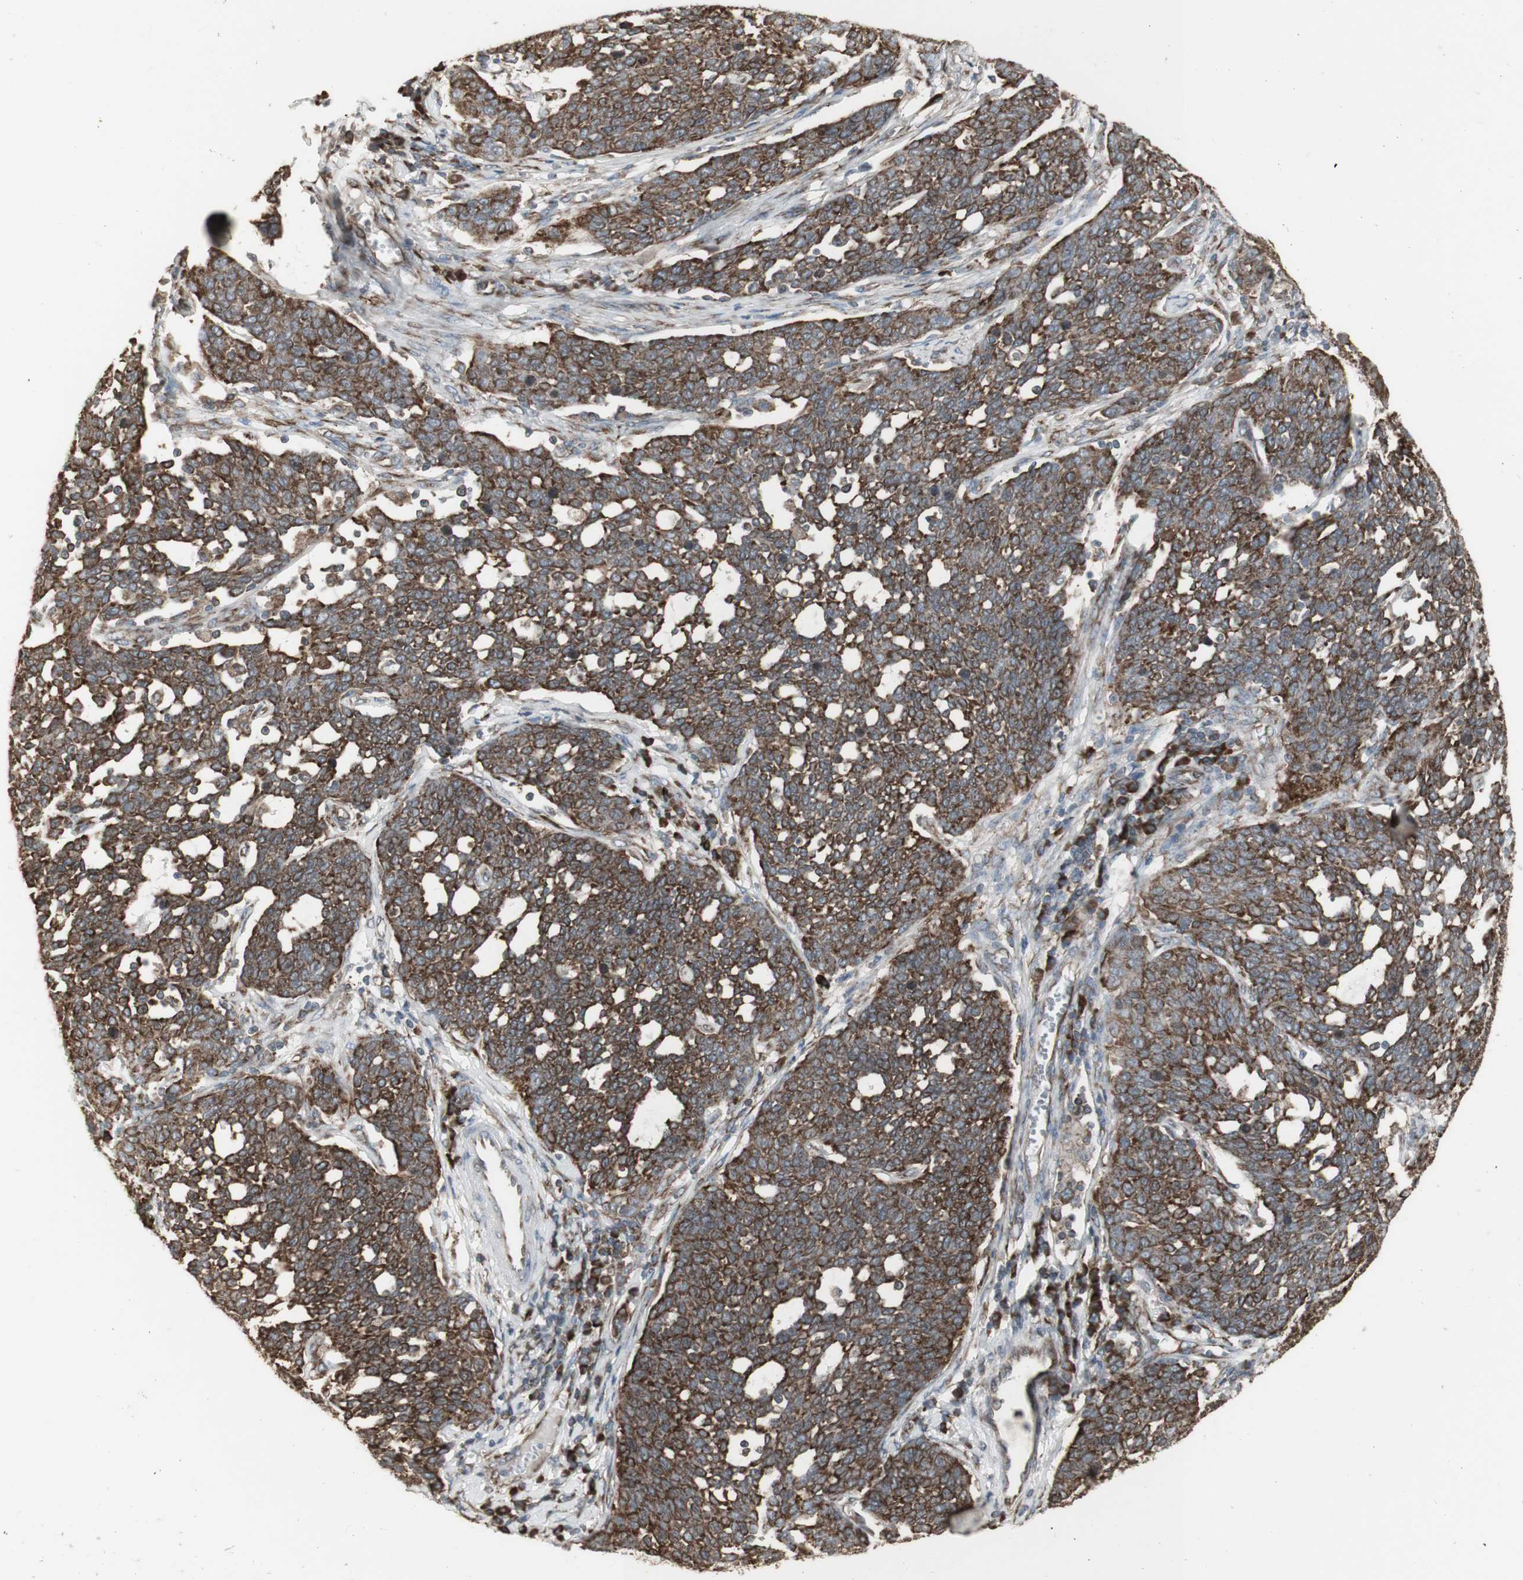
{"staining": {"intensity": "moderate", "quantity": ">75%", "location": "cytoplasmic/membranous"}, "tissue": "cervical cancer", "cell_type": "Tumor cells", "image_type": "cancer", "snomed": [{"axis": "morphology", "description": "Squamous cell carcinoma, NOS"}, {"axis": "topography", "description": "Cervix"}], "caption": "Cervical cancer stained with immunohistochemistry exhibits moderate cytoplasmic/membranous expression in approximately >75% of tumor cells.", "gene": "FKBP3", "patient": {"sex": "female", "age": 34}}